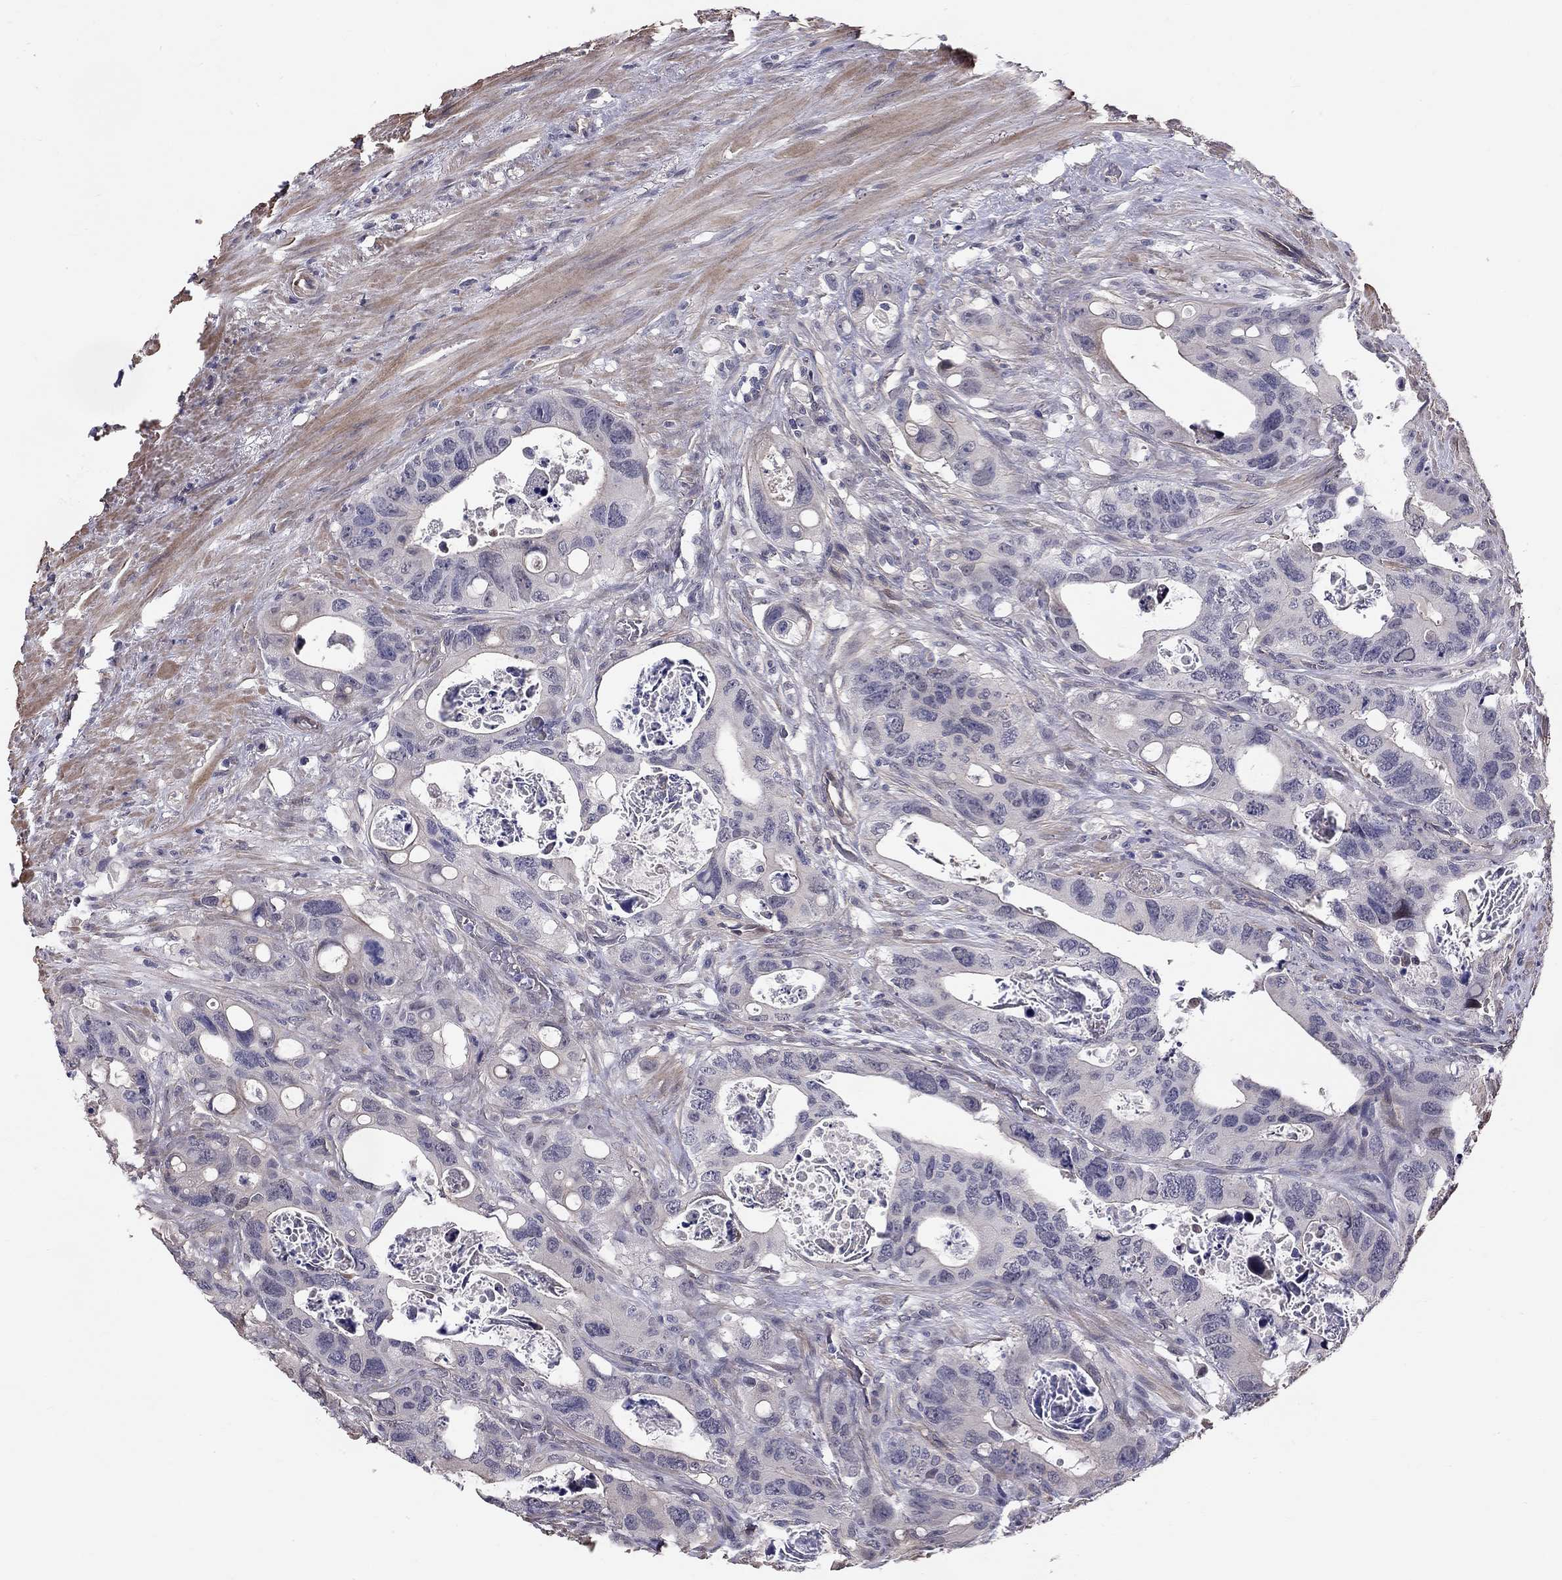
{"staining": {"intensity": "negative", "quantity": "none", "location": "none"}, "tissue": "colorectal cancer", "cell_type": "Tumor cells", "image_type": "cancer", "snomed": [{"axis": "morphology", "description": "Adenocarcinoma, NOS"}, {"axis": "topography", "description": "Rectum"}], "caption": "High magnification brightfield microscopy of adenocarcinoma (colorectal) stained with DAB (brown) and counterstained with hematoxylin (blue): tumor cells show no significant staining.", "gene": "GJB4", "patient": {"sex": "male", "age": 64}}